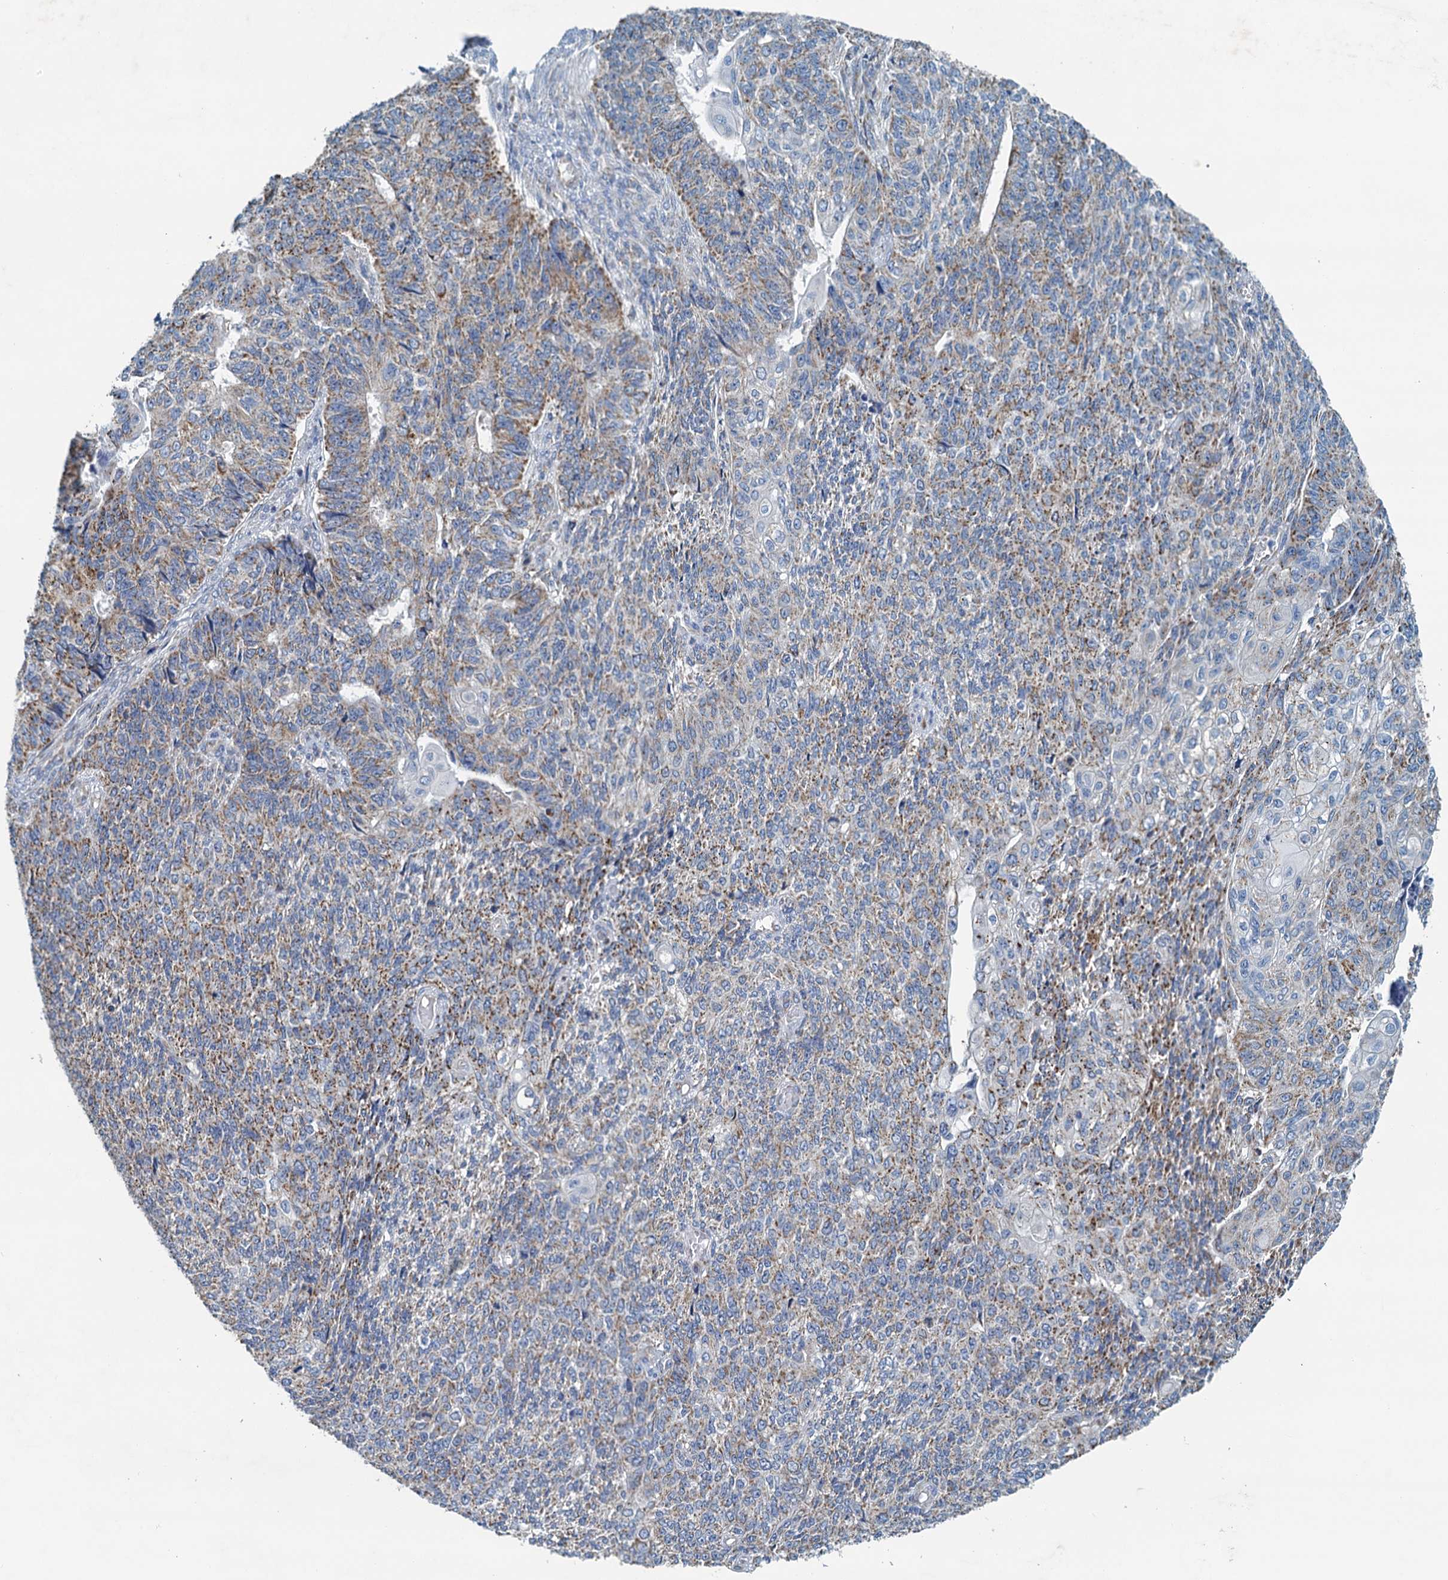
{"staining": {"intensity": "moderate", "quantity": "25%-75%", "location": "cytoplasmic/membranous"}, "tissue": "endometrial cancer", "cell_type": "Tumor cells", "image_type": "cancer", "snomed": [{"axis": "morphology", "description": "Adenocarcinoma, NOS"}, {"axis": "topography", "description": "Endometrium"}], "caption": "Immunohistochemistry staining of endometrial cancer, which shows medium levels of moderate cytoplasmic/membranous staining in about 25%-75% of tumor cells indicating moderate cytoplasmic/membranous protein staining. The staining was performed using DAB (3,3'-diaminobenzidine) (brown) for protein detection and nuclei were counterstained in hematoxylin (blue).", "gene": "POC1A", "patient": {"sex": "female", "age": 32}}